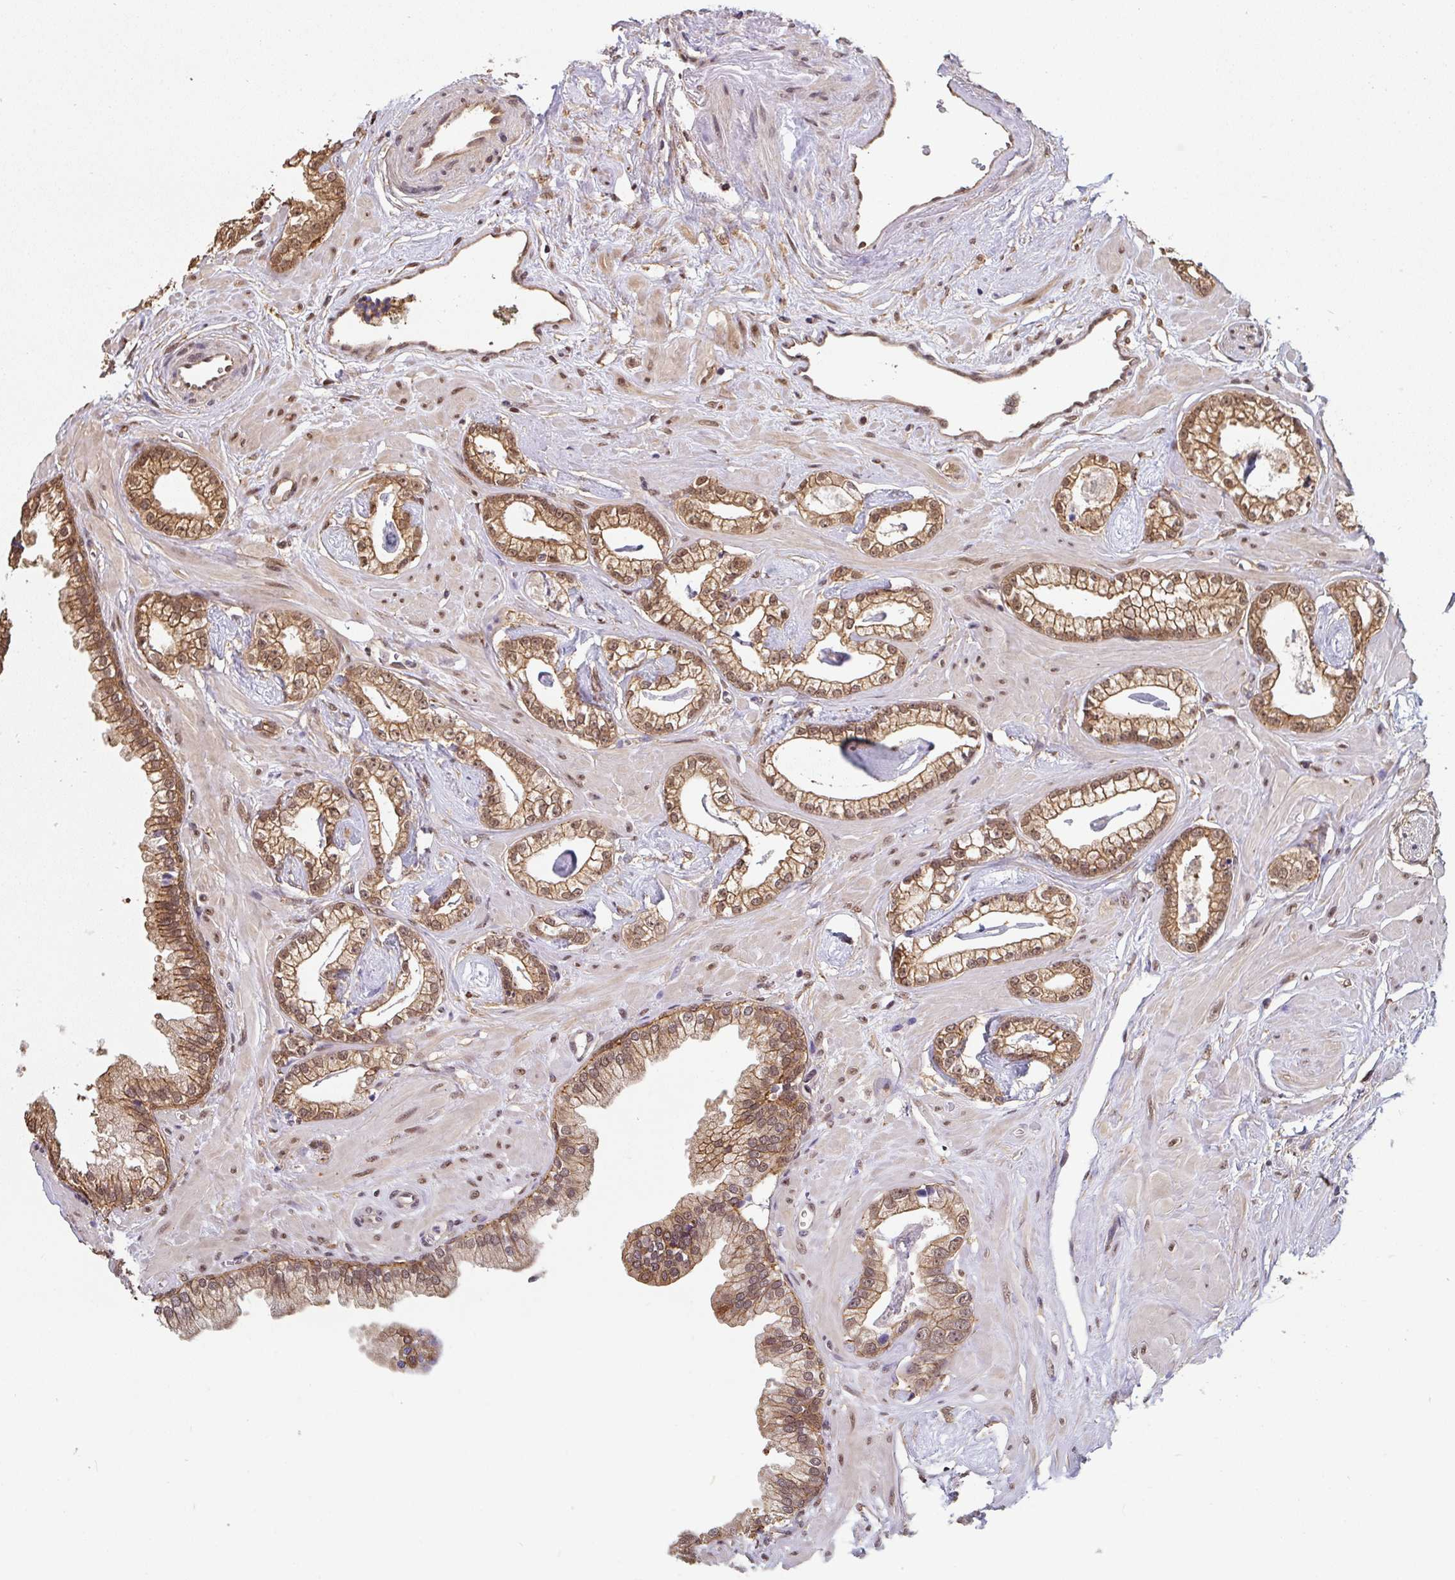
{"staining": {"intensity": "moderate", "quantity": ">75%", "location": "cytoplasmic/membranous,nuclear"}, "tissue": "prostate cancer", "cell_type": "Tumor cells", "image_type": "cancer", "snomed": [{"axis": "morphology", "description": "Adenocarcinoma, Low grade"}, {"axis": "topography", "description": "Prostate"}], "caption": "IHC of human prostate cancer (low-grade adenocarcinoma) shows medium levels of moderate cytoplasmic/membranous and nuclear staining in about >75% of tumor cells.", "gene": "ST13", "patient": {"sex": "male", "age": 60}}